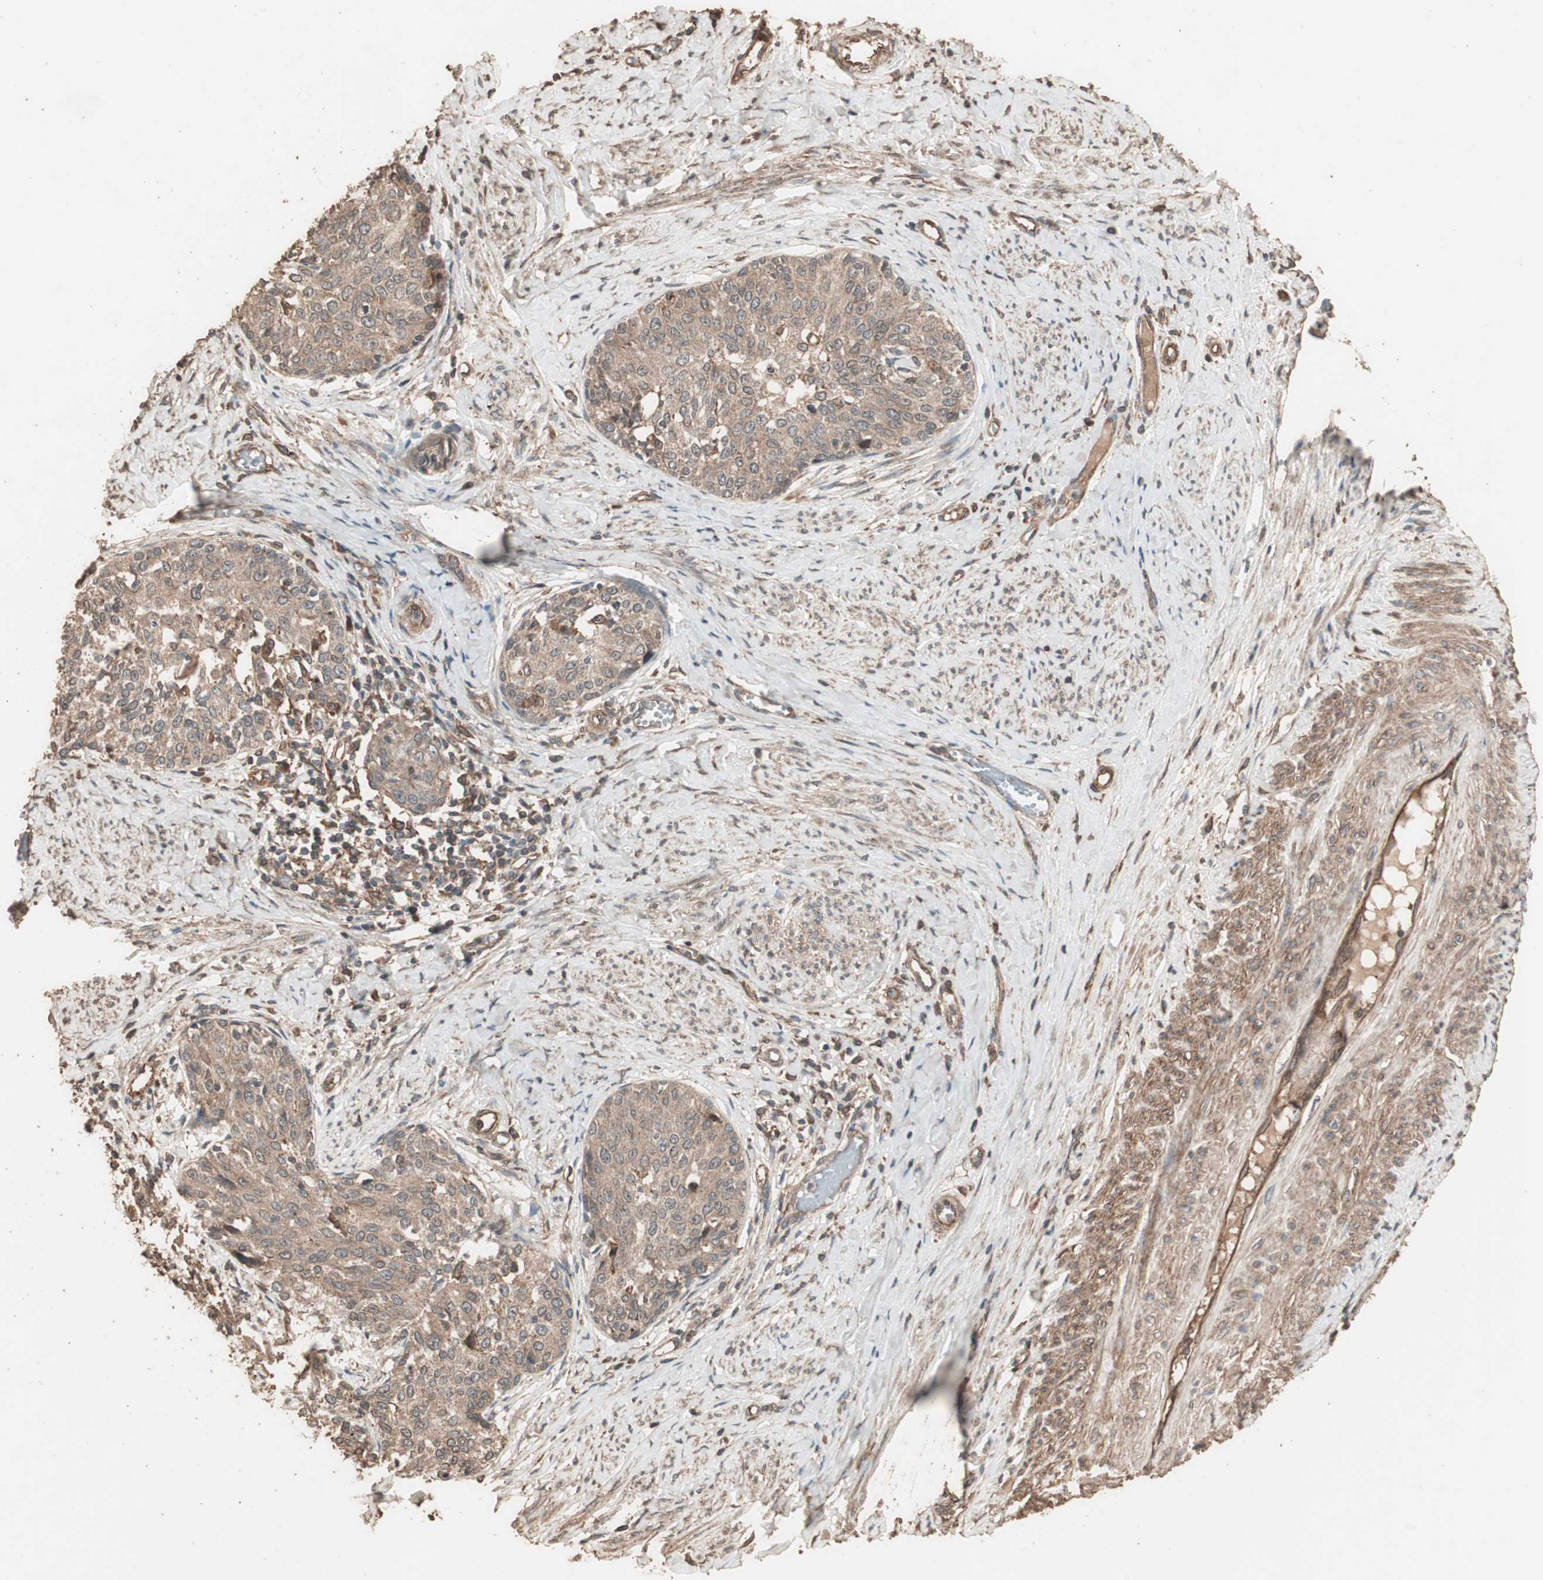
{"staining": {"intensity": "weak", "quantity": ">75%", "location": "cytoplasmic/membranous"}, "tissue": "cervical cancer", "cell_type": "Tumor cells", "image_type": "cancer", "snomed": [{"axis": "morphology", "description": "Squamous cell carcinoma, NOS"}, {"axis": "morphology", "description": "Adenocarcinoma, NOS"}, {"axis": "topography", "description": "Cervix"}], "caption": "This is an image of immunohistochemistry (IHC) staining of cervical cancer (adenocarcinoma), which shows weak staining in the cytoplasmic/membranous of tumor cells.", "gene": "CCN4", "patient": {"sex": "female", "age": 52}}